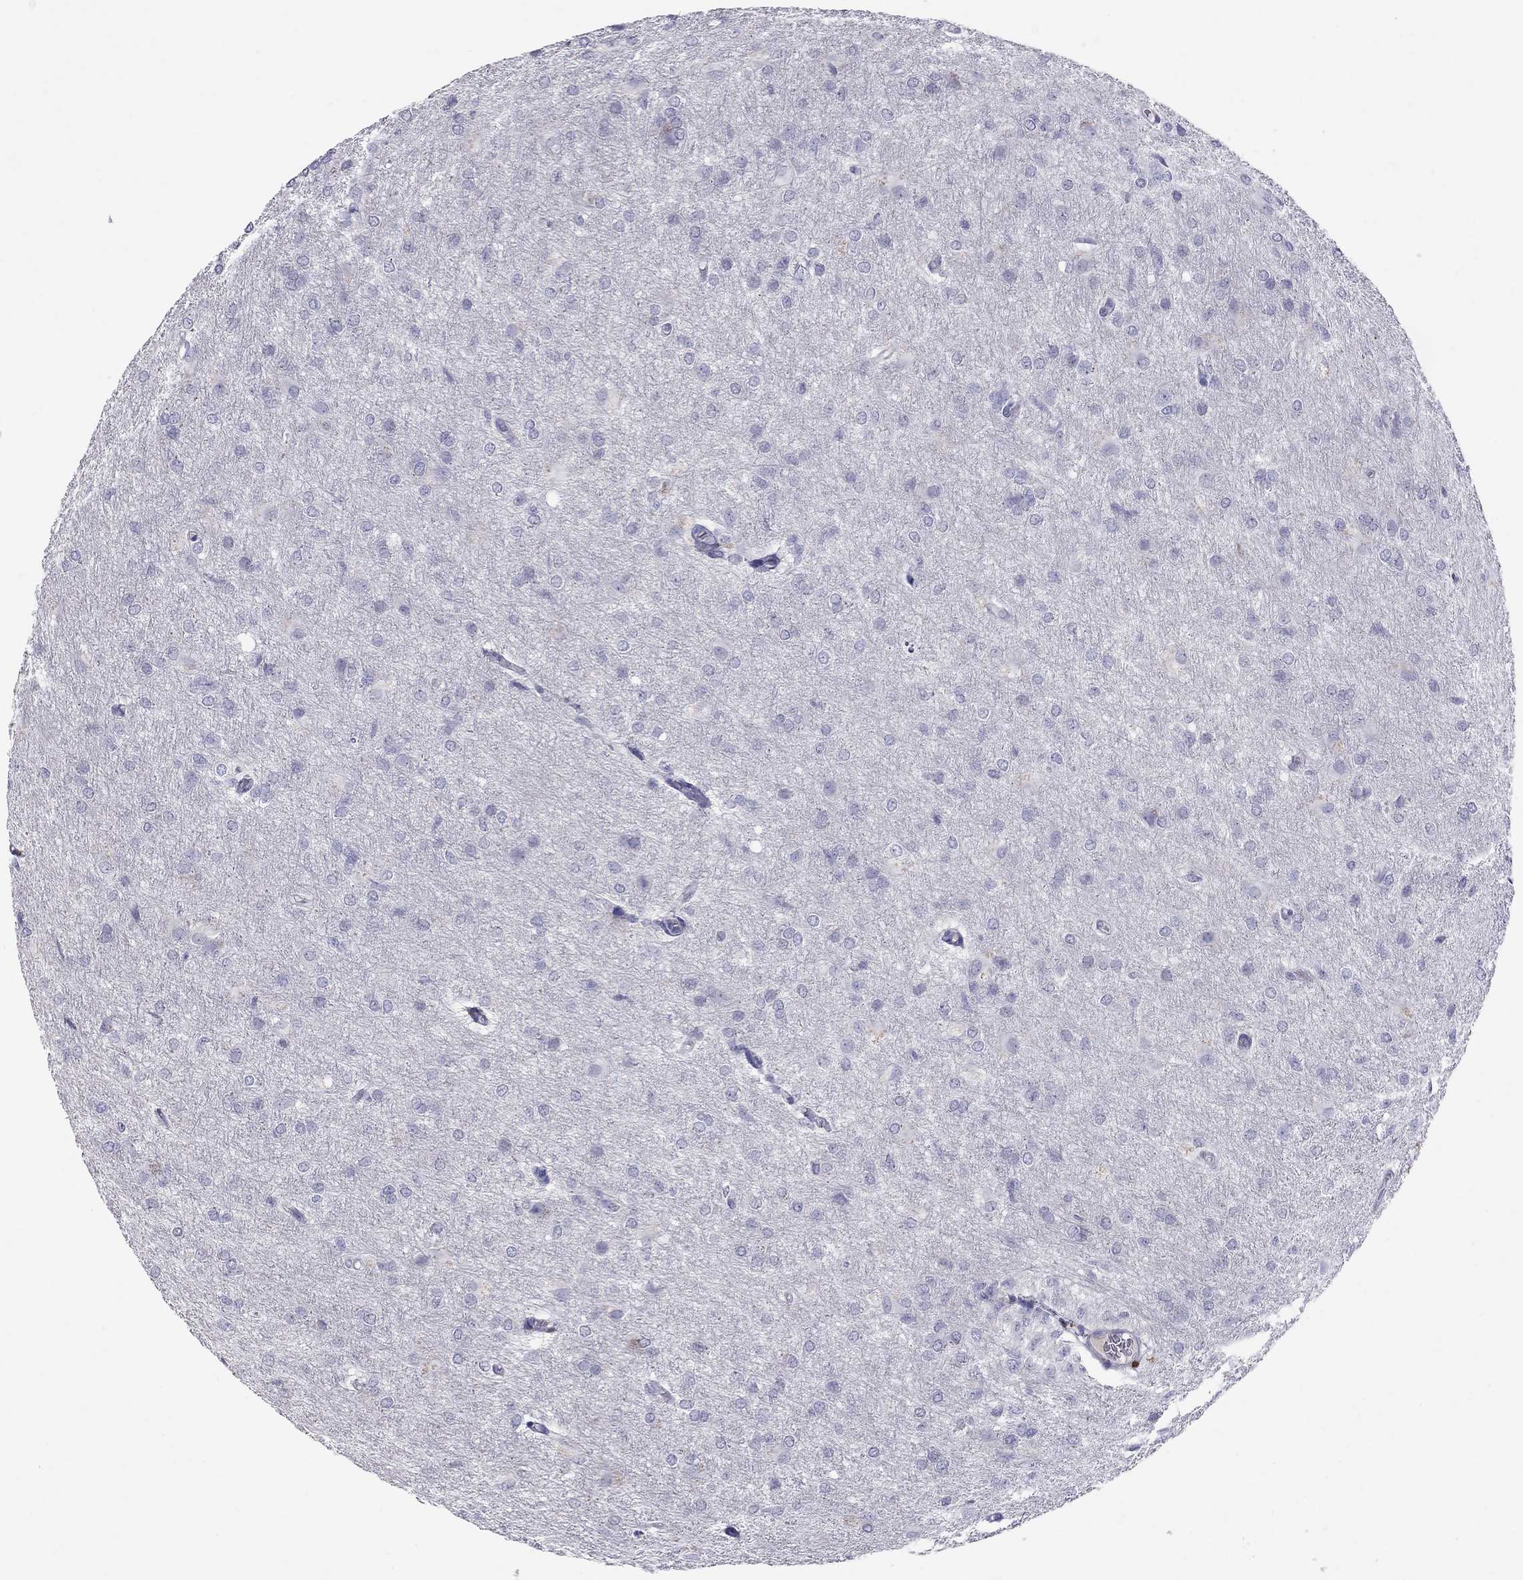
{"staining": {"intensity": "negative", "quantity": "none", "location": "none"}, "tissue": "glioma", "cell_type": "Tumor cells", "image_type": "cancer", "snomed": [{"axis": "morphology", "description": "Glioma, malignant, High grade"}, {"axis": "topography", "description": "Brain"}], "caption": "Human glioma stained for a protein using IHC reveals no staining in tumor cells.", "gene": "MUC16", "patient": {"sex": "male", "age": 68}}